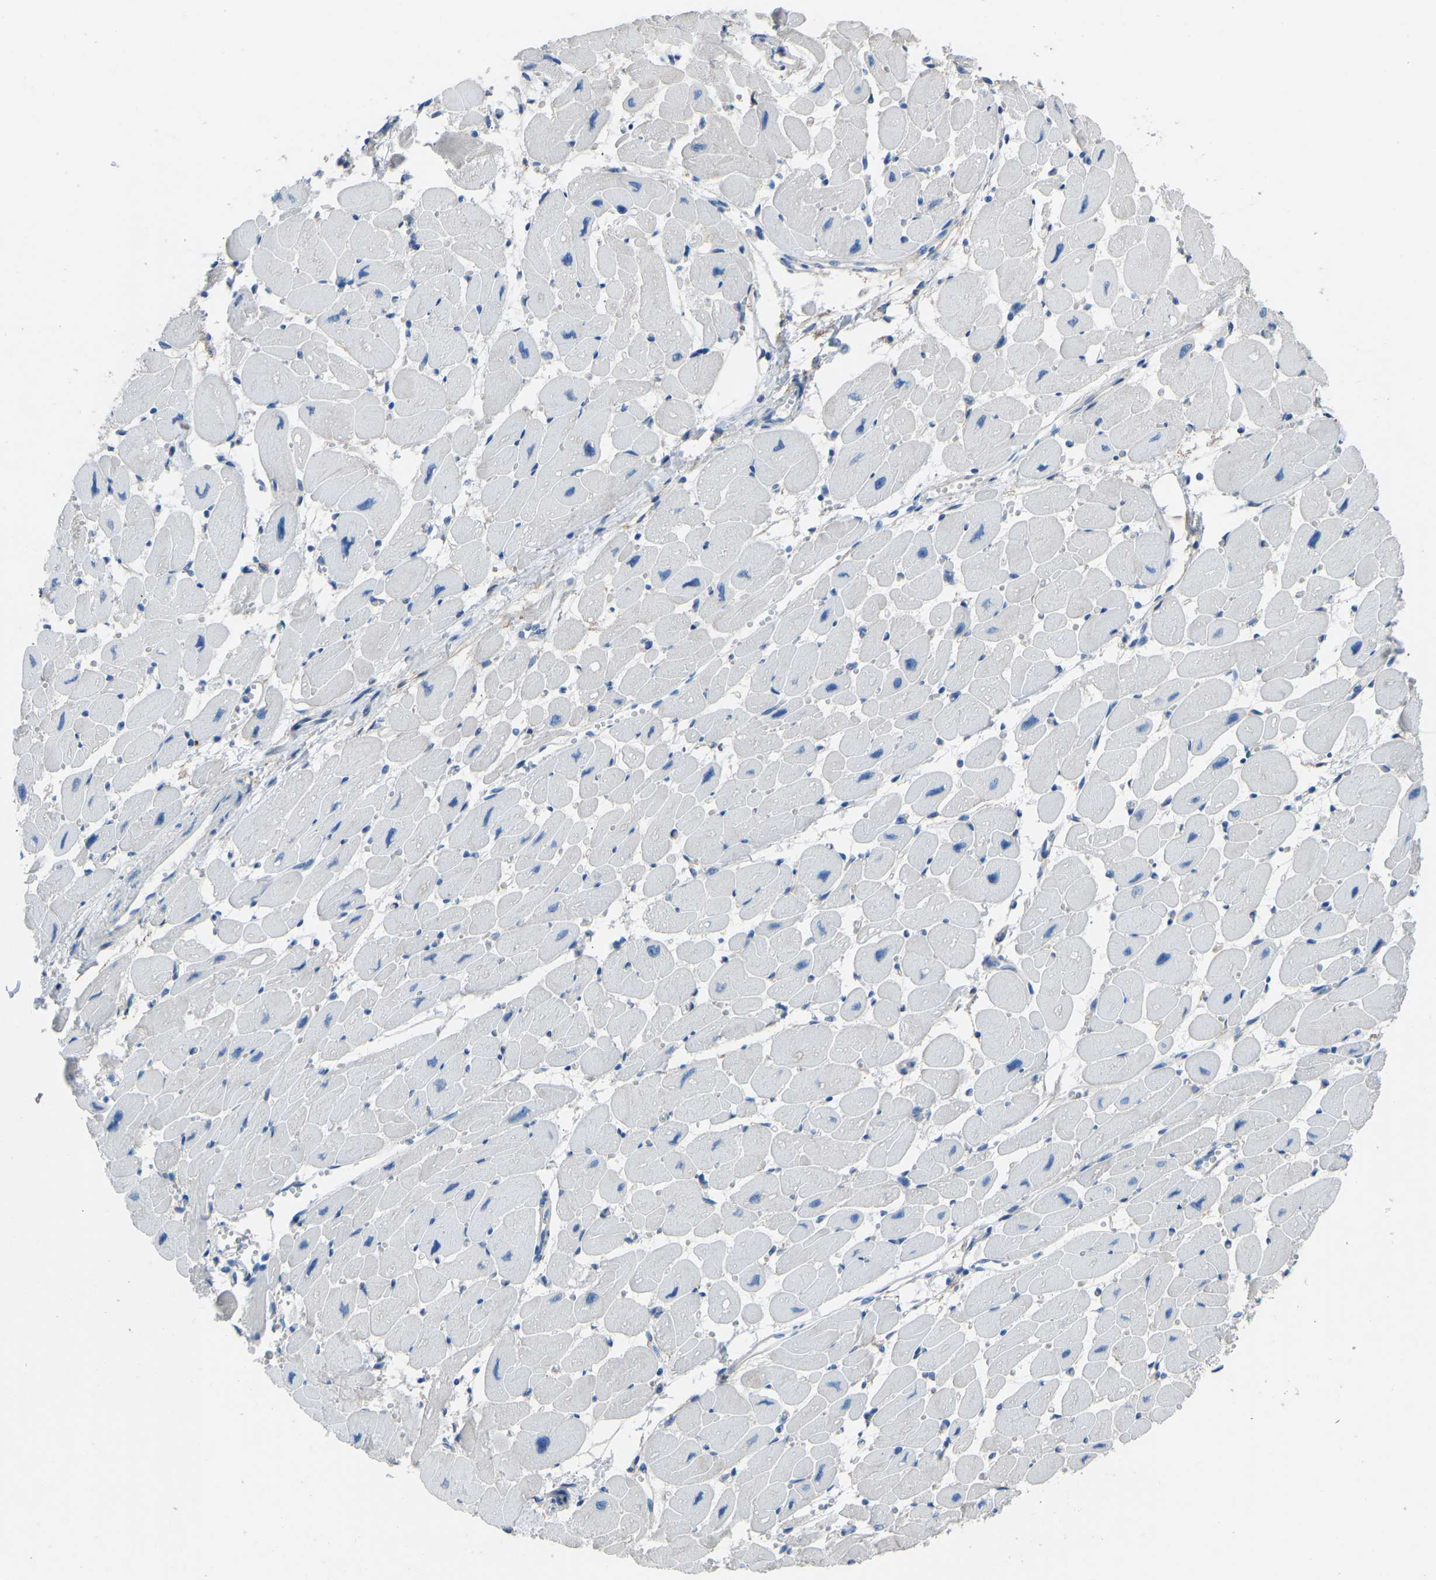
{"staining": {"intensity": "negative", "quantity": "none", "location": "none"}, "tissue": "heart muscle", "cell_type": "Cardiomyocytes", "image_type": "normal", "snomed": [{"axis": "morphology", "description": "Normal tissue, NOS"}, {"axis": "topography", "description": "Heart"}], "caption": "Protein analysis of unremarkable heart muscle displays no significant positivity in cardiomyocytes. (DAB (3,3'-diaminobenzidine) IHC with hematoxylin counter stain).", "gene": "MYH10", "patient": {"sex": "female", "age": 54}}